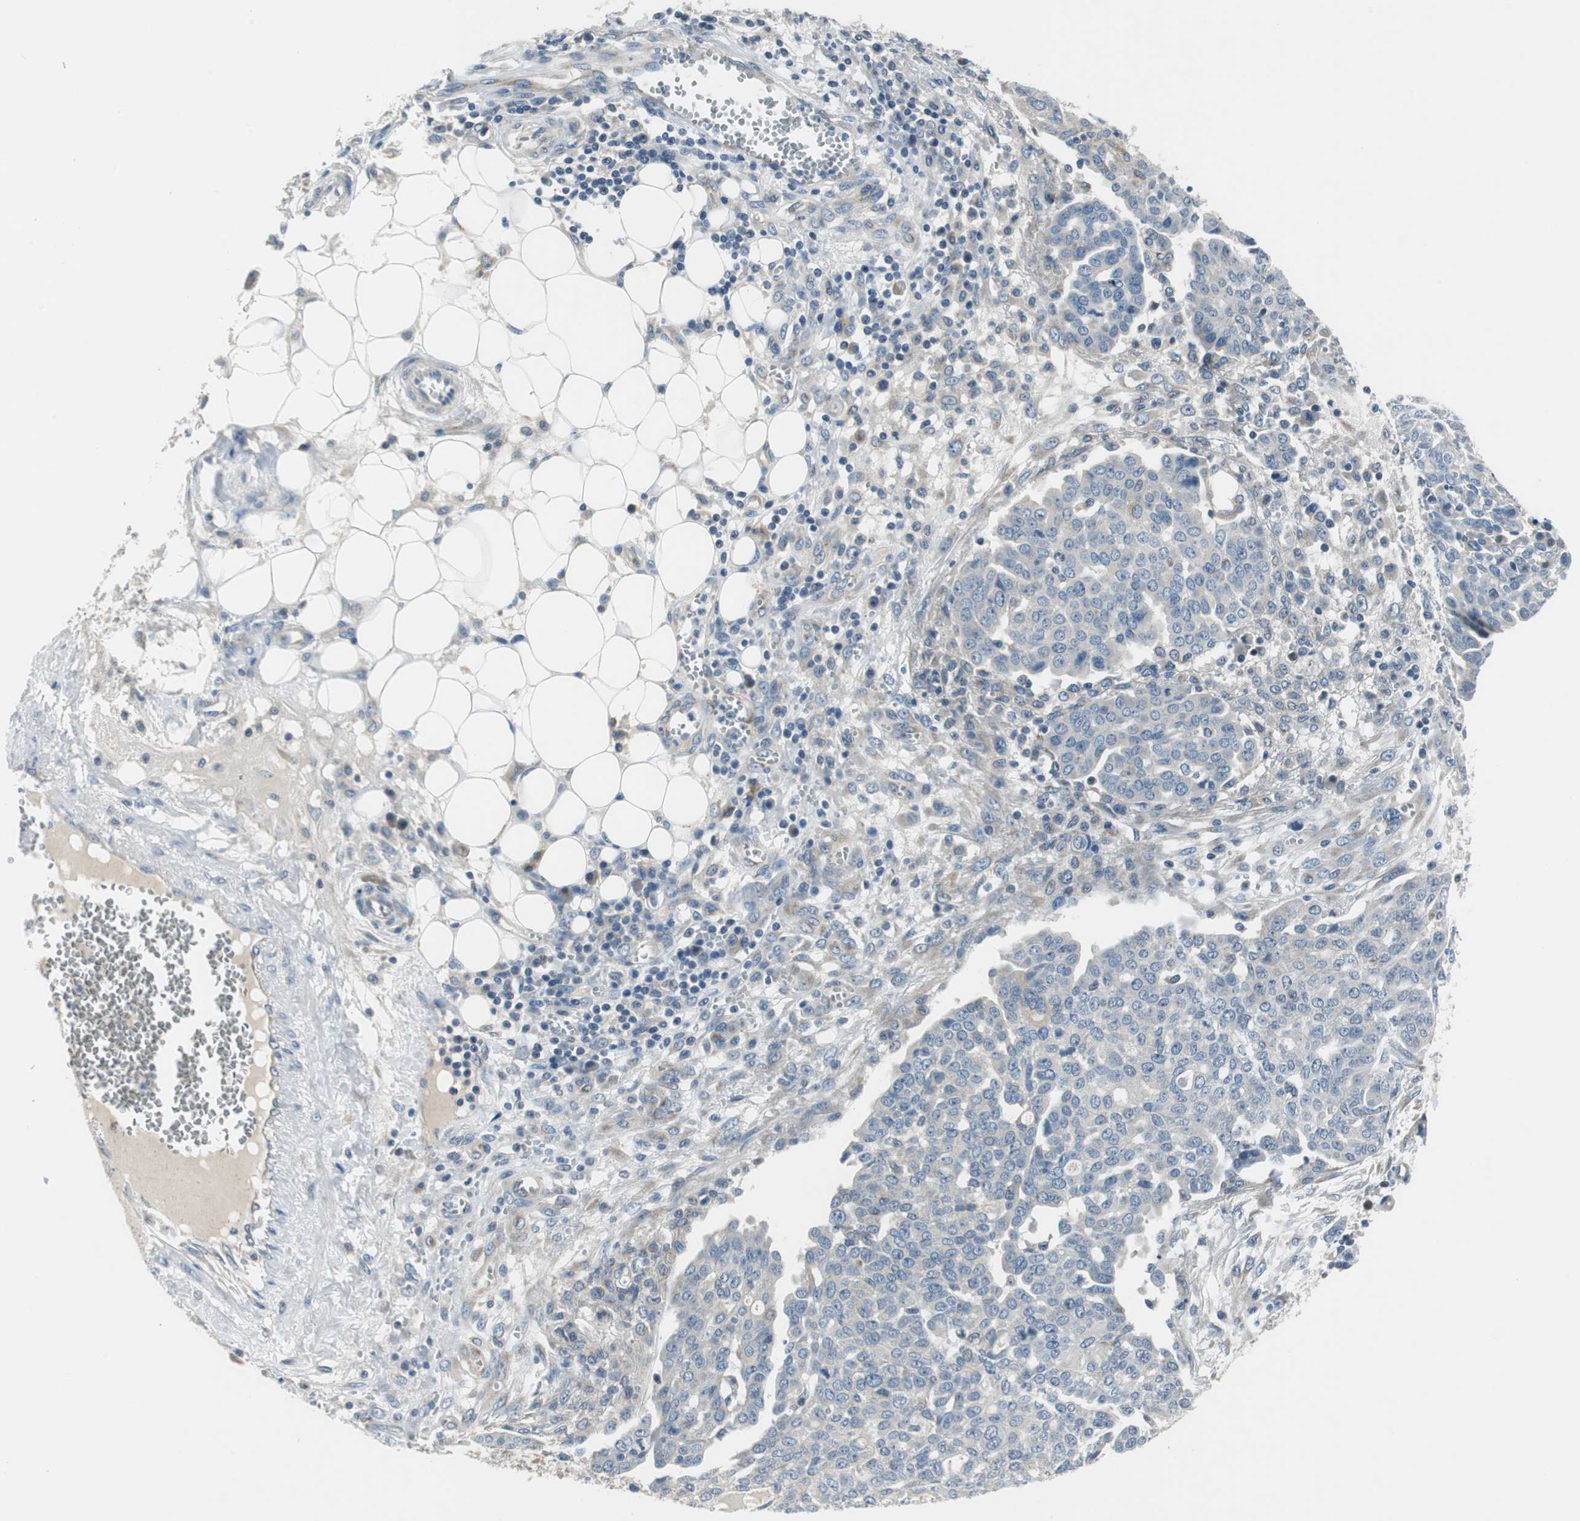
{"staining": {"intensity": "weak", "quantity": "<25%", "location": "cytoplasmic/membranous"}, "tissue": "ovarian cancer", "cell_type": "Tumor cells", "image_type": "cancer", "snomed": [{"axis": "morphology", "description": "Cystadenocarcinoma, serous, NOS"}, {"axis": "topography", "description": "Soft tissue"}, {"axis": "topography", "description": "Ovary"}], "caption": "Ovarian cancer (serous cystadenocarcinoma) was stained to show a protein in brown. There is no significant expression in tumor cells. Nuclei are stained in blue.", "gene": "PLAA", "patient": {"sex": "female", "age": 57}}